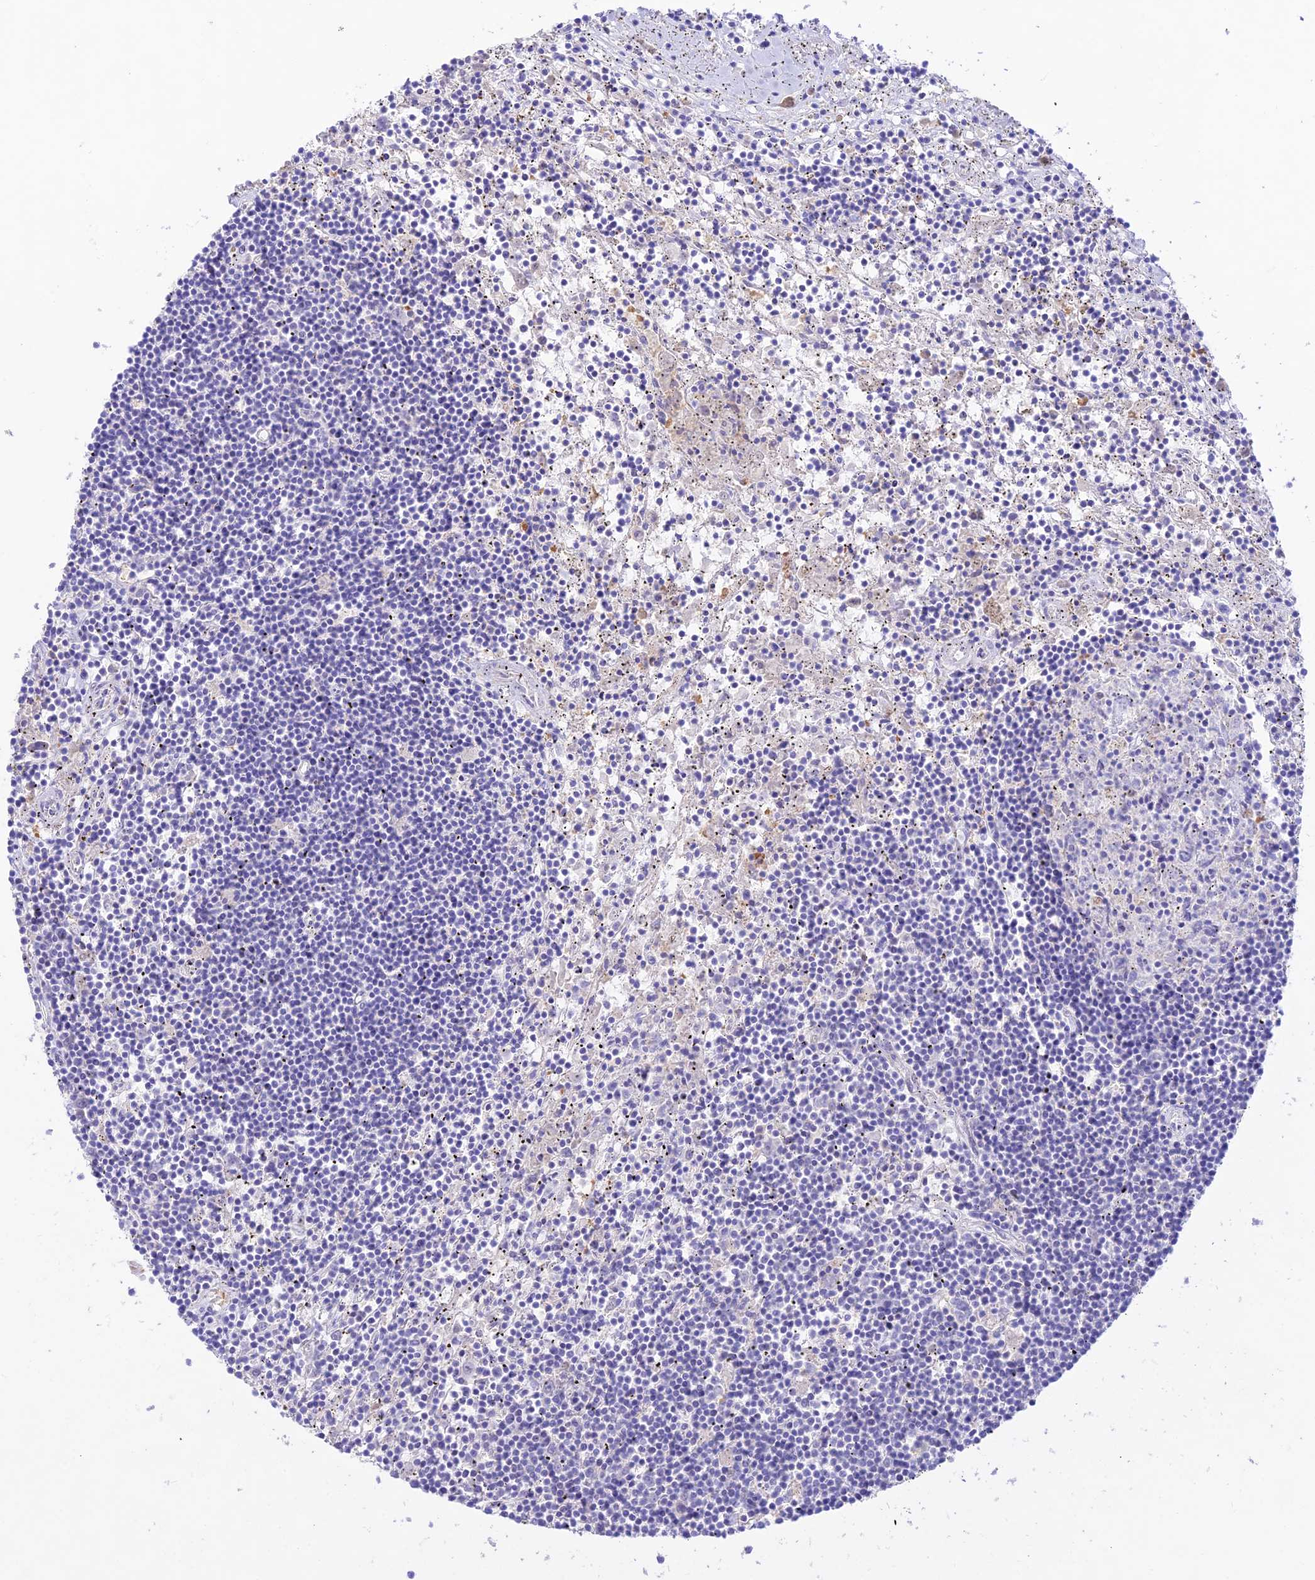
{"staining": {"intensity": "negative", "quantity": "none", "location": "none"}, "tissue": "lymphoma", "cell_type": "Tumor cells", "image_type": "cancer", "snomed": [{"axis": "morphology", "description": "Malignant lymphoma, non-Hodgkin's type, Low grade"}, {"axis": "topography", "description": "Spleen"}], "caption": "Low-grade malignant lymphoma, non-Hodgkin's type stained for a protein using IHC exhibits no staining tumor cells.", "gene": "NLRP9", "patient": {"sex": "male", "age": 76}}